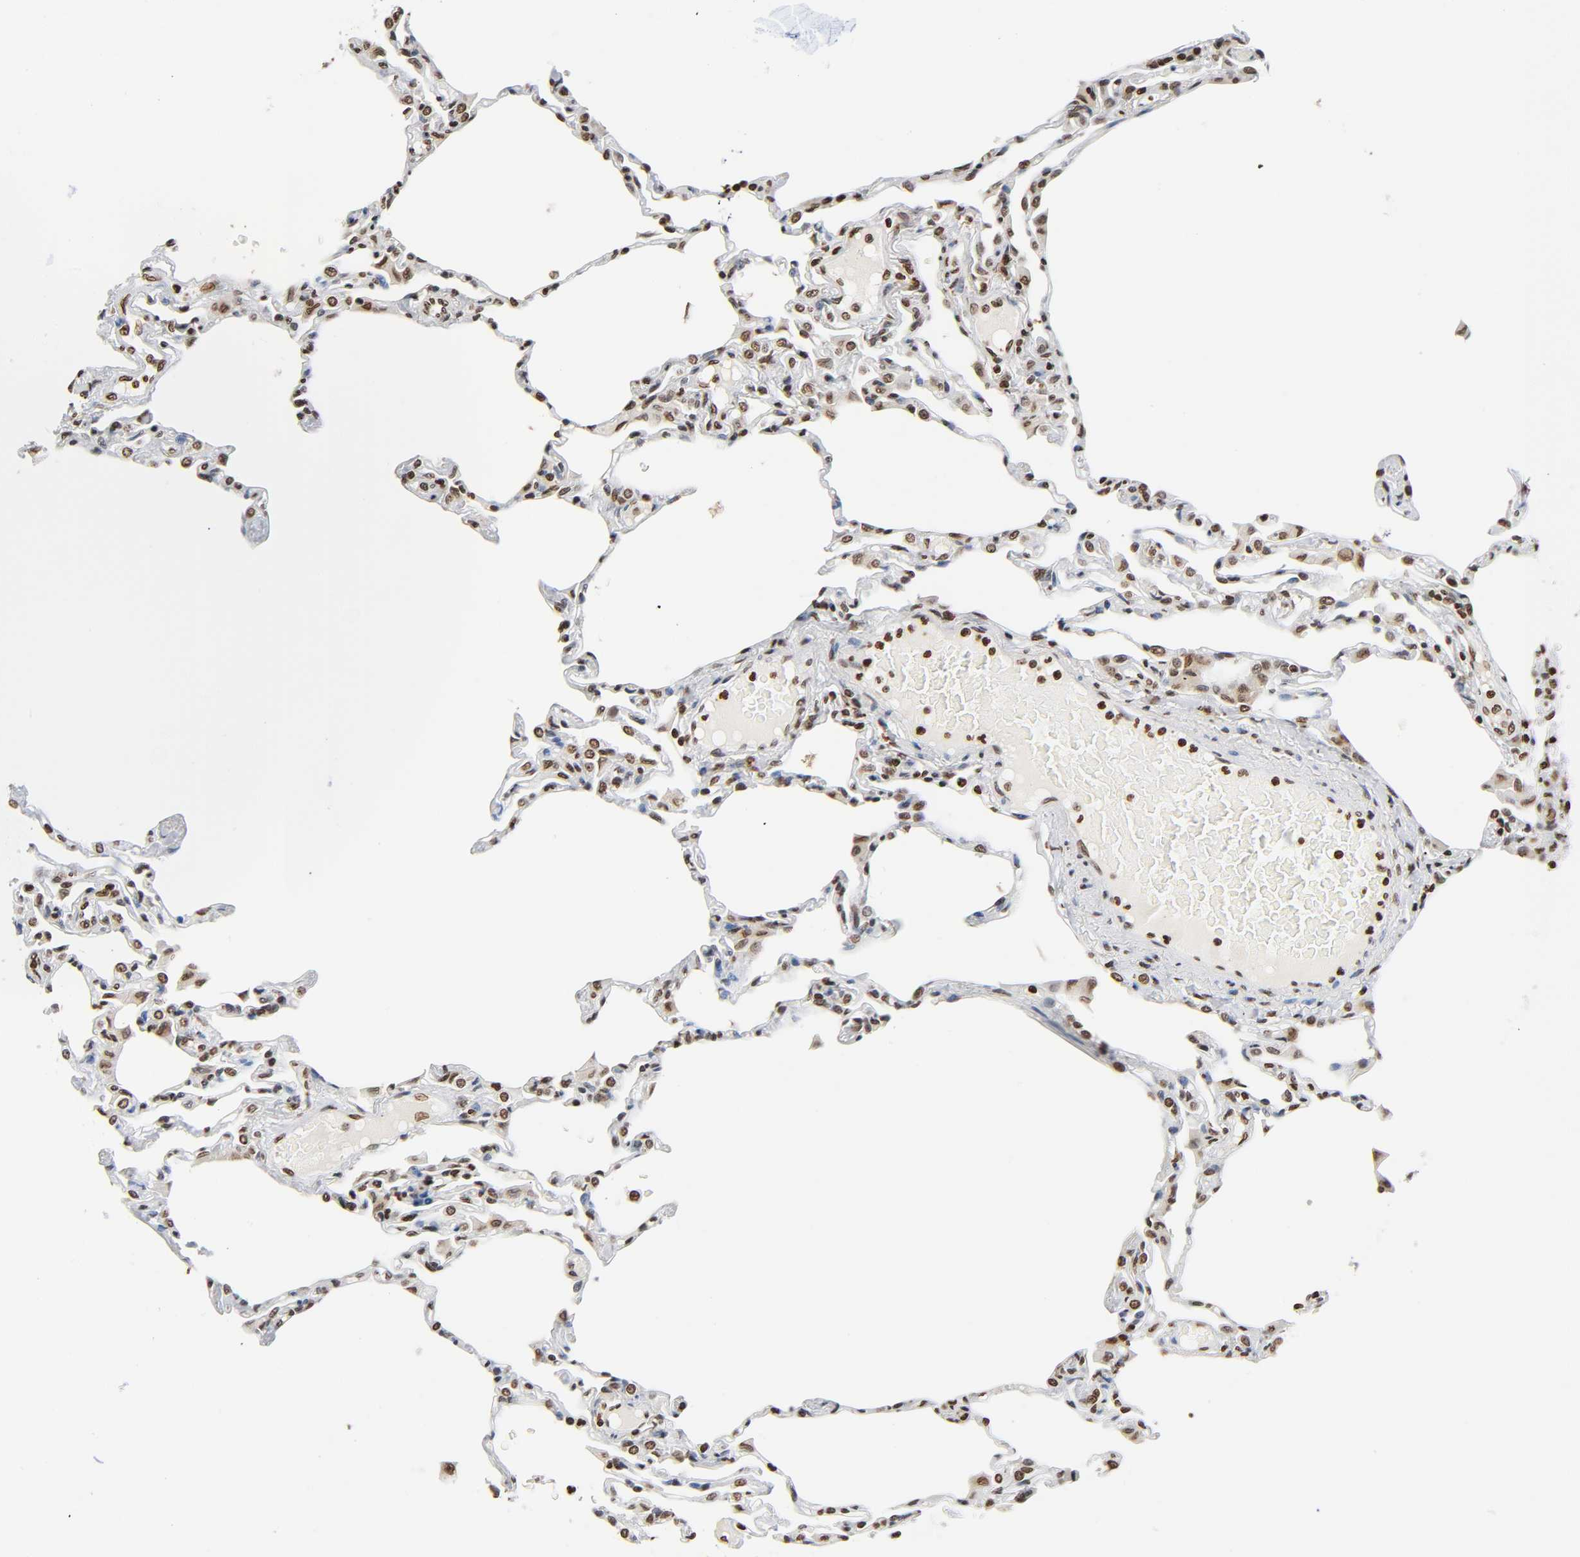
{"staining": {"intensity": "strong", "quantity": ">75%", "location": "nuclear"}, "tissue": "lung", "cell_type": "Alveolar cells", "image_type": "normal", "snomed": [{"axis": "morphology", "description": "Normal tissue, NOS"}, {"axis": "topography", "description": "Lung"}], "caption": "This histopathology image shows unremarkable lung stained with immunohistochemistry (IHC) to label a protein in brown. The nuclear of alveolar cells show strong positivity for the protein. Nuclei are counter-stained blue.", "gene": "HOXA6", "patient": {"sex": "female", "age": 49}}